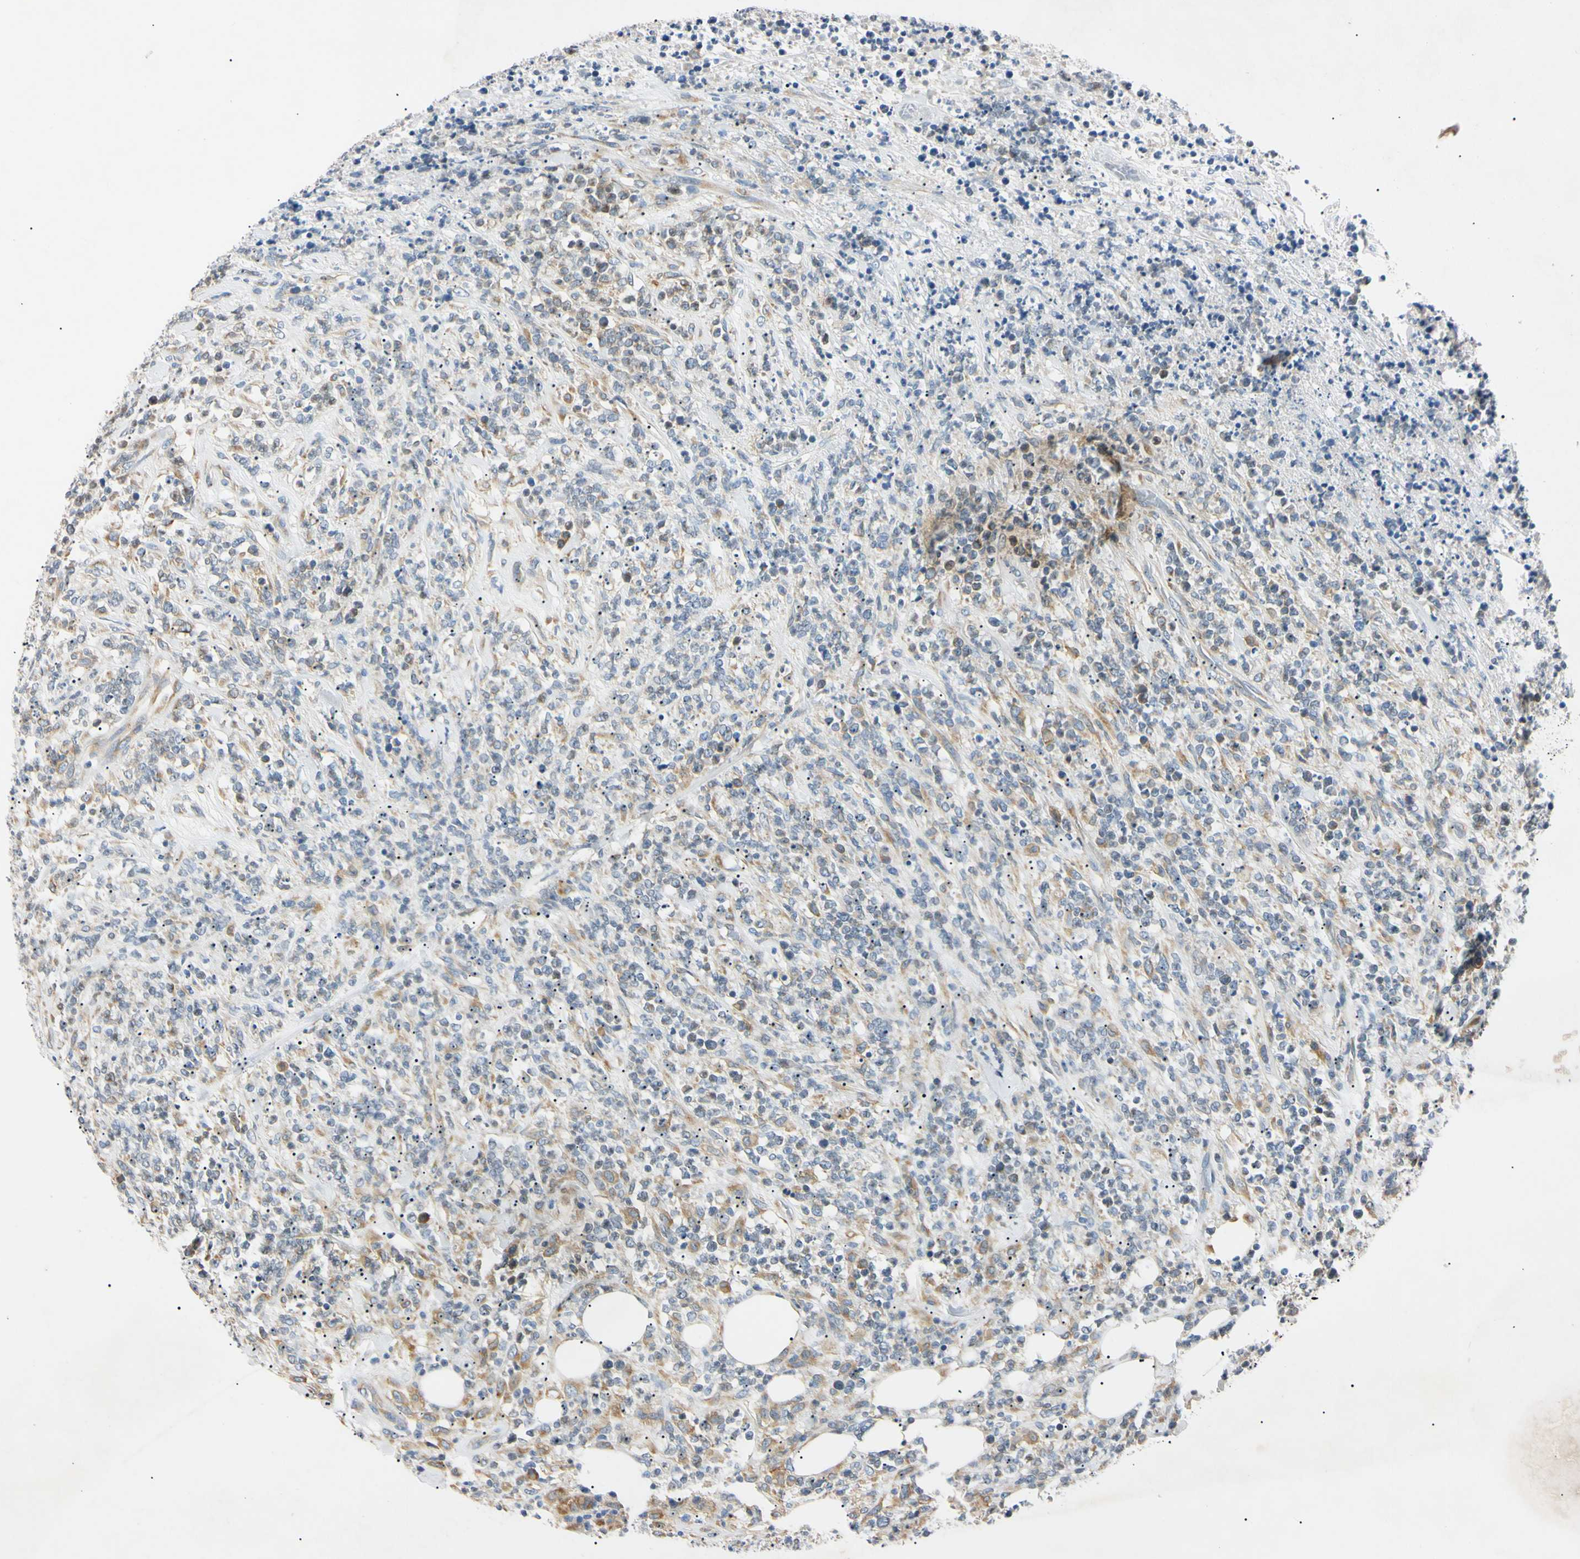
{"staining": {"intensity": "weak", "quantity": "25%-75%", "location": "cytoplasmic/membranous"}, "tissue": "lymphoma", "cell_type": "Tumor cells", "image_type": "cancer", "snomed": [{"axis": "morphology", "description": "Malignant lymphoma, non-Hodgkin's type, High grade"}, {"axis": "topography", "description": "Soft tissue"}], "caption": "This photomicrograph demonstrates immunohistochemistry staining of high-grade malignant lymphoma, non-Hodgkin's type, with low weak cytoplasmic/membranous positivity in approximately 25%-75% of tumor cells.", "gene": "DNAJB12", "patient": {"sex": "male", "age": 18}}